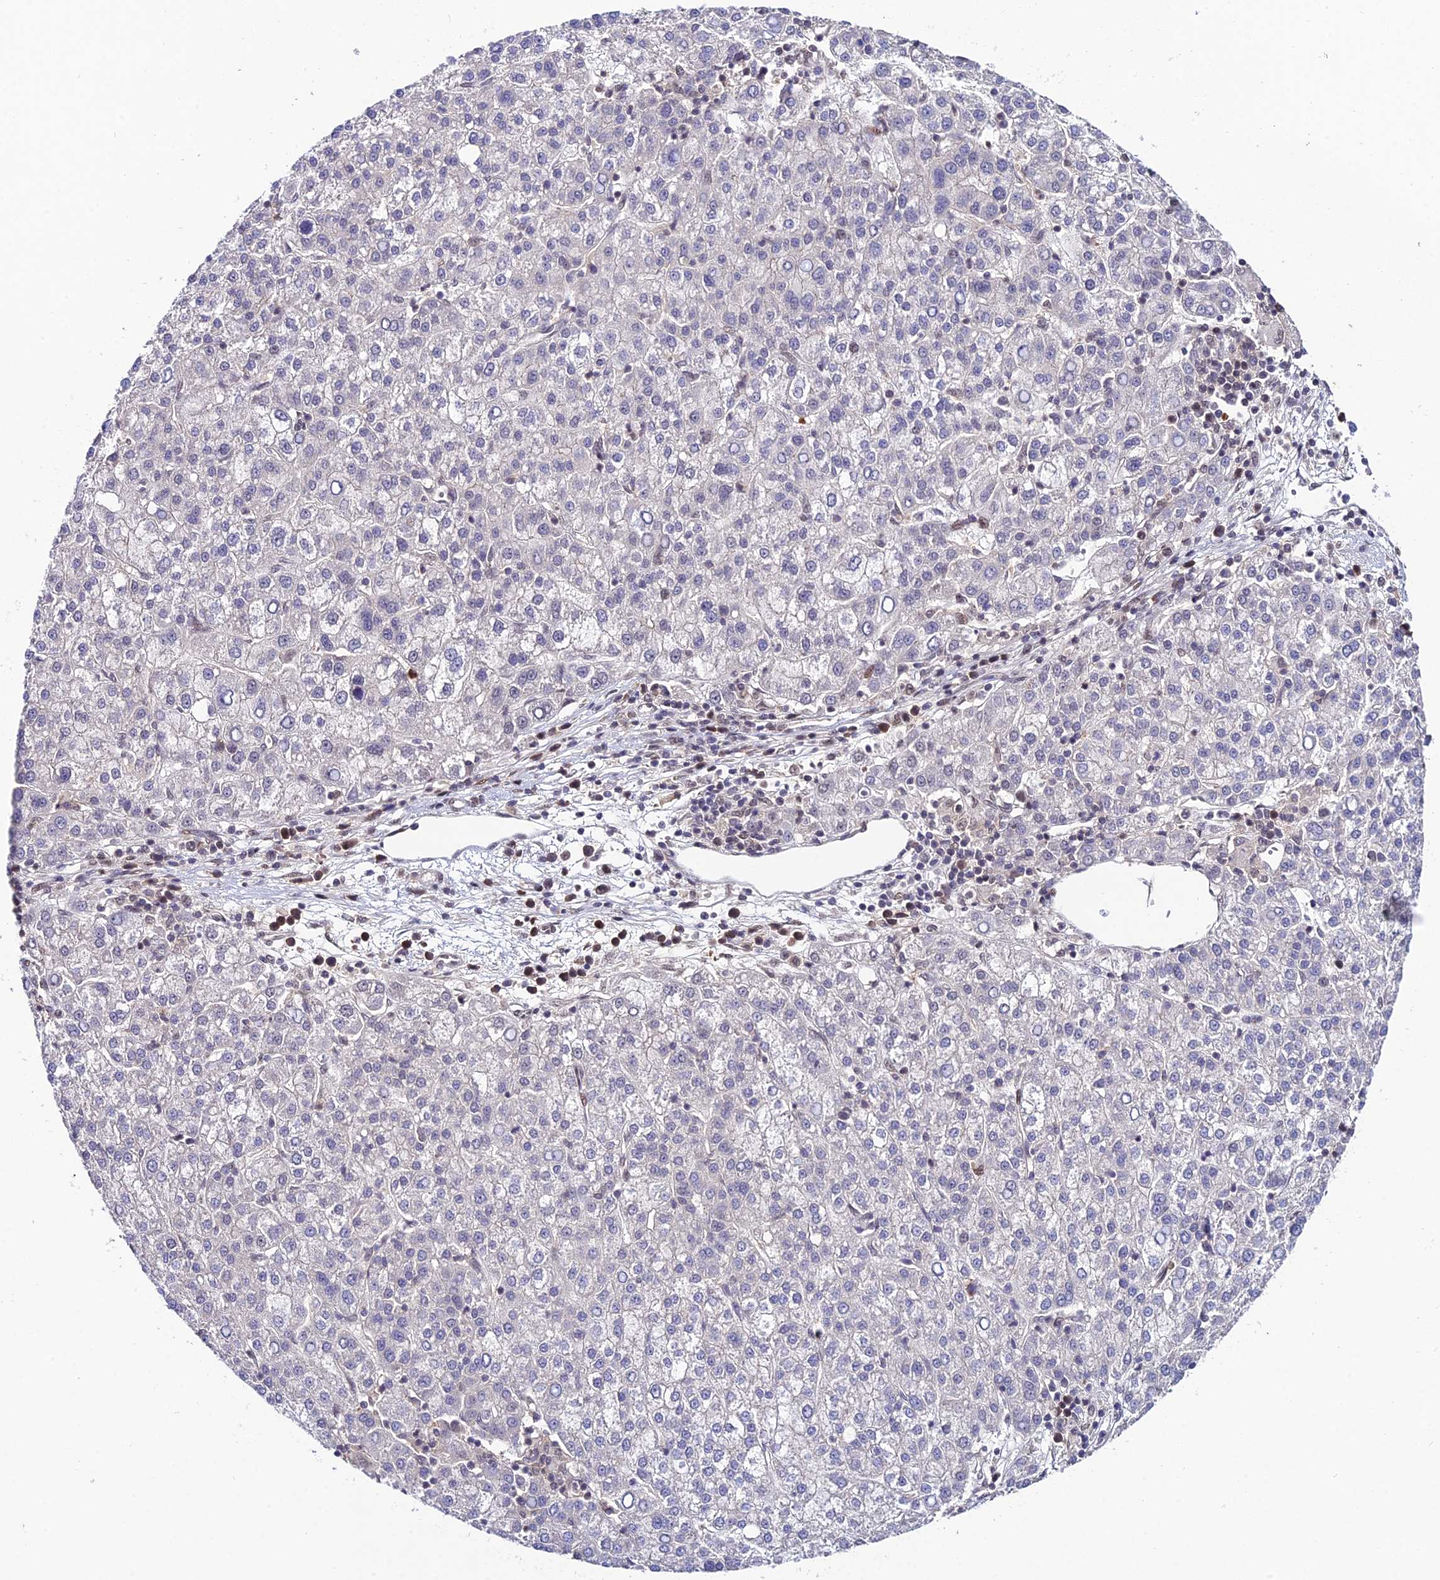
{"staining": {"intensity": "negative", "quantity": "none", "location": "none"}, "tissue": "liver cancer", "cell_type": "Tumor cells", "image_type": "cancer", "snomed": [{"axis": "morphology", "description": "Carcinoma, Hepatocellular, NOS"}, {"axis": "topography", "description": "Liver"}], "caption": "The IHC image has no significant staining in tumor cells of liver cancer (hepatocellular carcinoma) tissue.", "gene": "SYT15", "patient": {"sex": "female", "age": 58}}